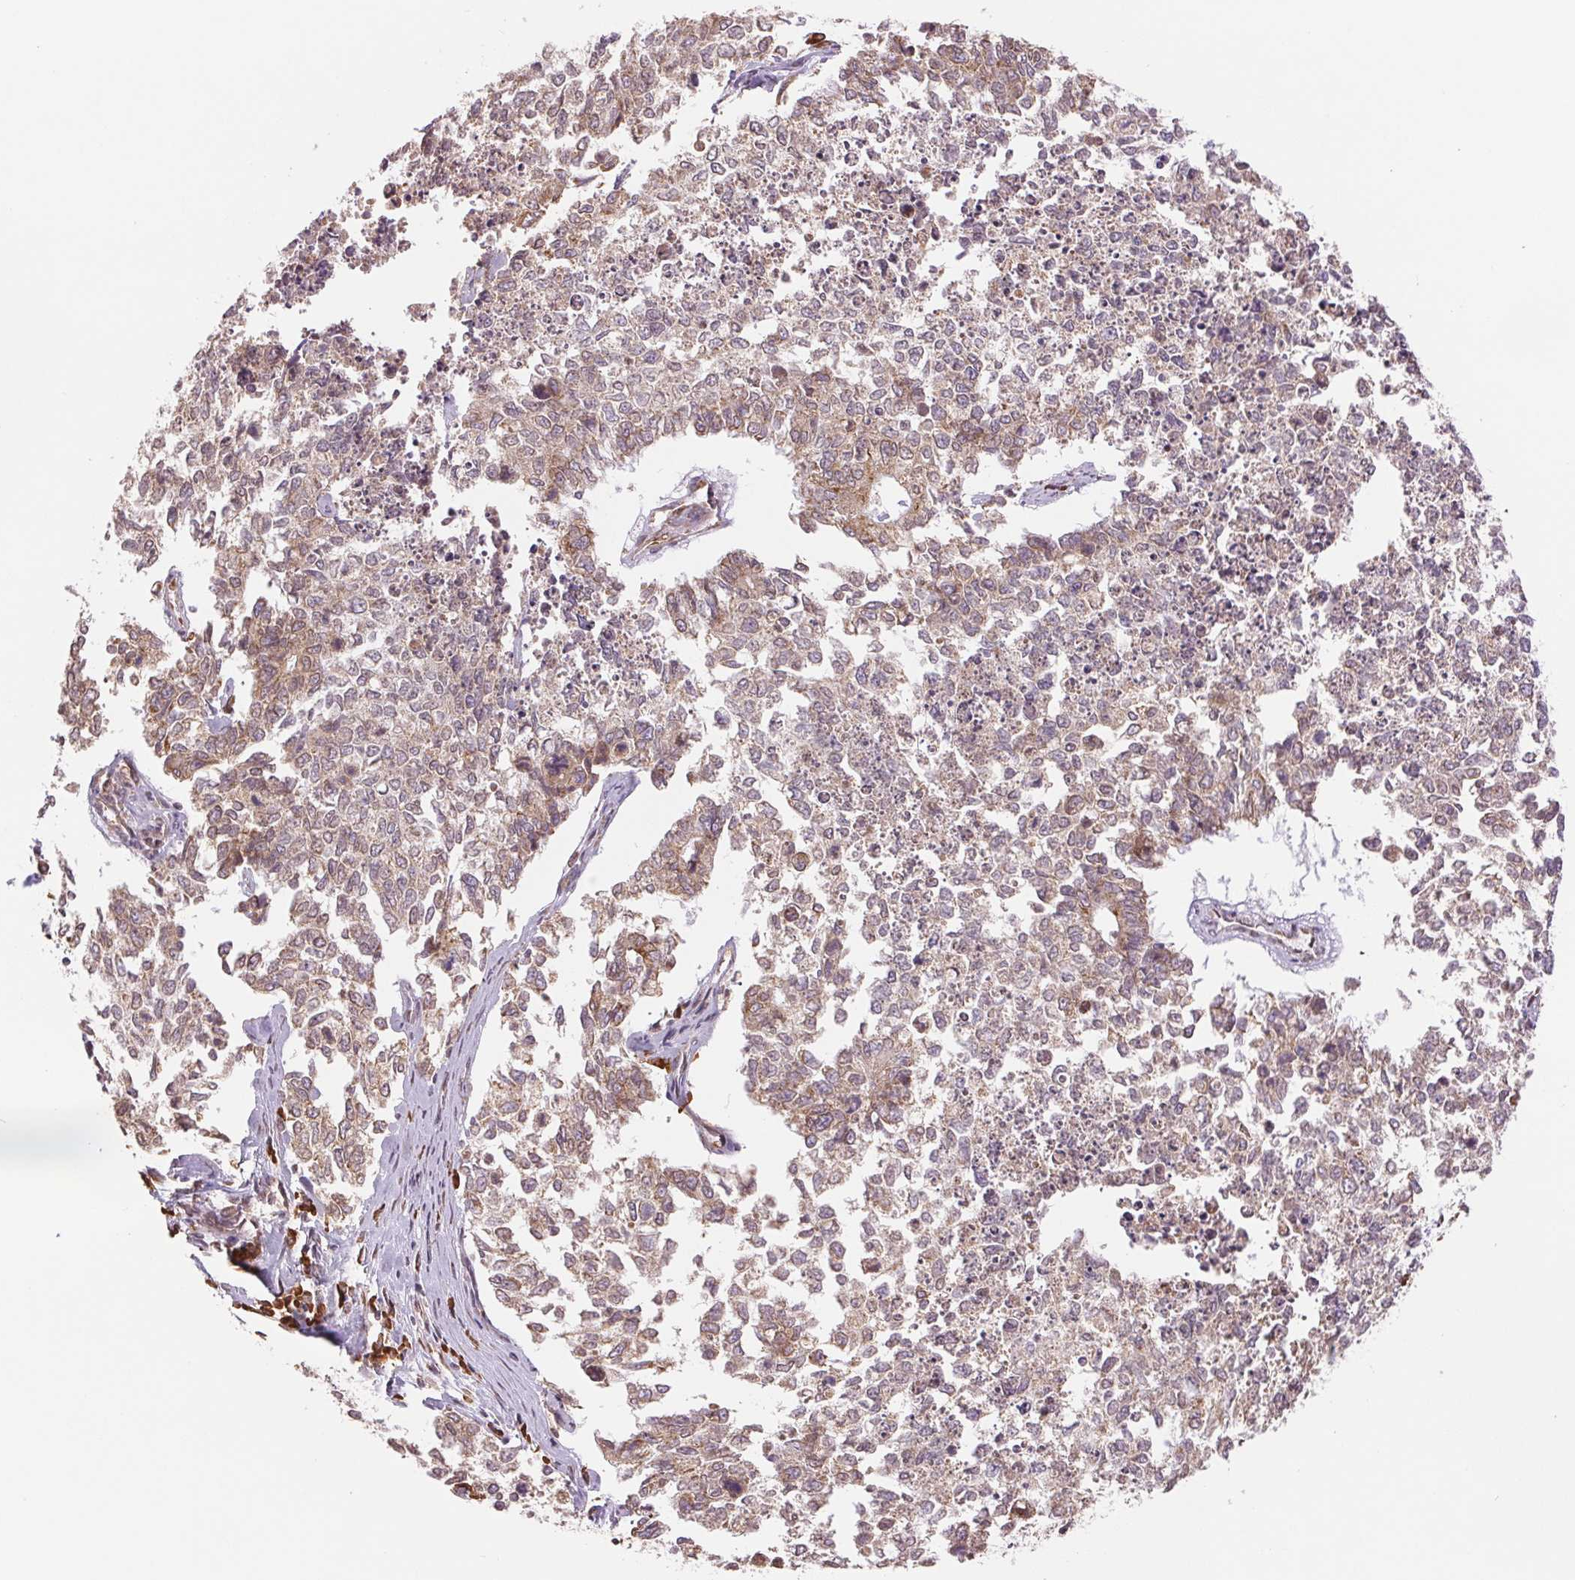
{"staining": {"intensity": "weak", "quantity": "25%-75%", "location": "cytoplasmic/membranous"}, "tissue": "cervical cancer", "cell_type": "Tumor cells", "image_type": "cancer", "snomed": [{"axis": "morphology", "description": "Adenocarcinoma, NOS"}, {"axis": "topography", "description": "Cervix"}], "caption": "High-magnification brightfield microscopy of cervical cancer stained with DAB (brown) and counterstained with hematoxylin (blue). tumor cells exhibit weak cytoplasmic/membranous positivity is identified in approximately25%-75% of cells. The staining is performed using DAB brown chromogen to label protein expression. The nuclei are counter-stained blue using hematoxylin.", "gene": "RPN1", "patient": {"sex": "female", "age": 63}}